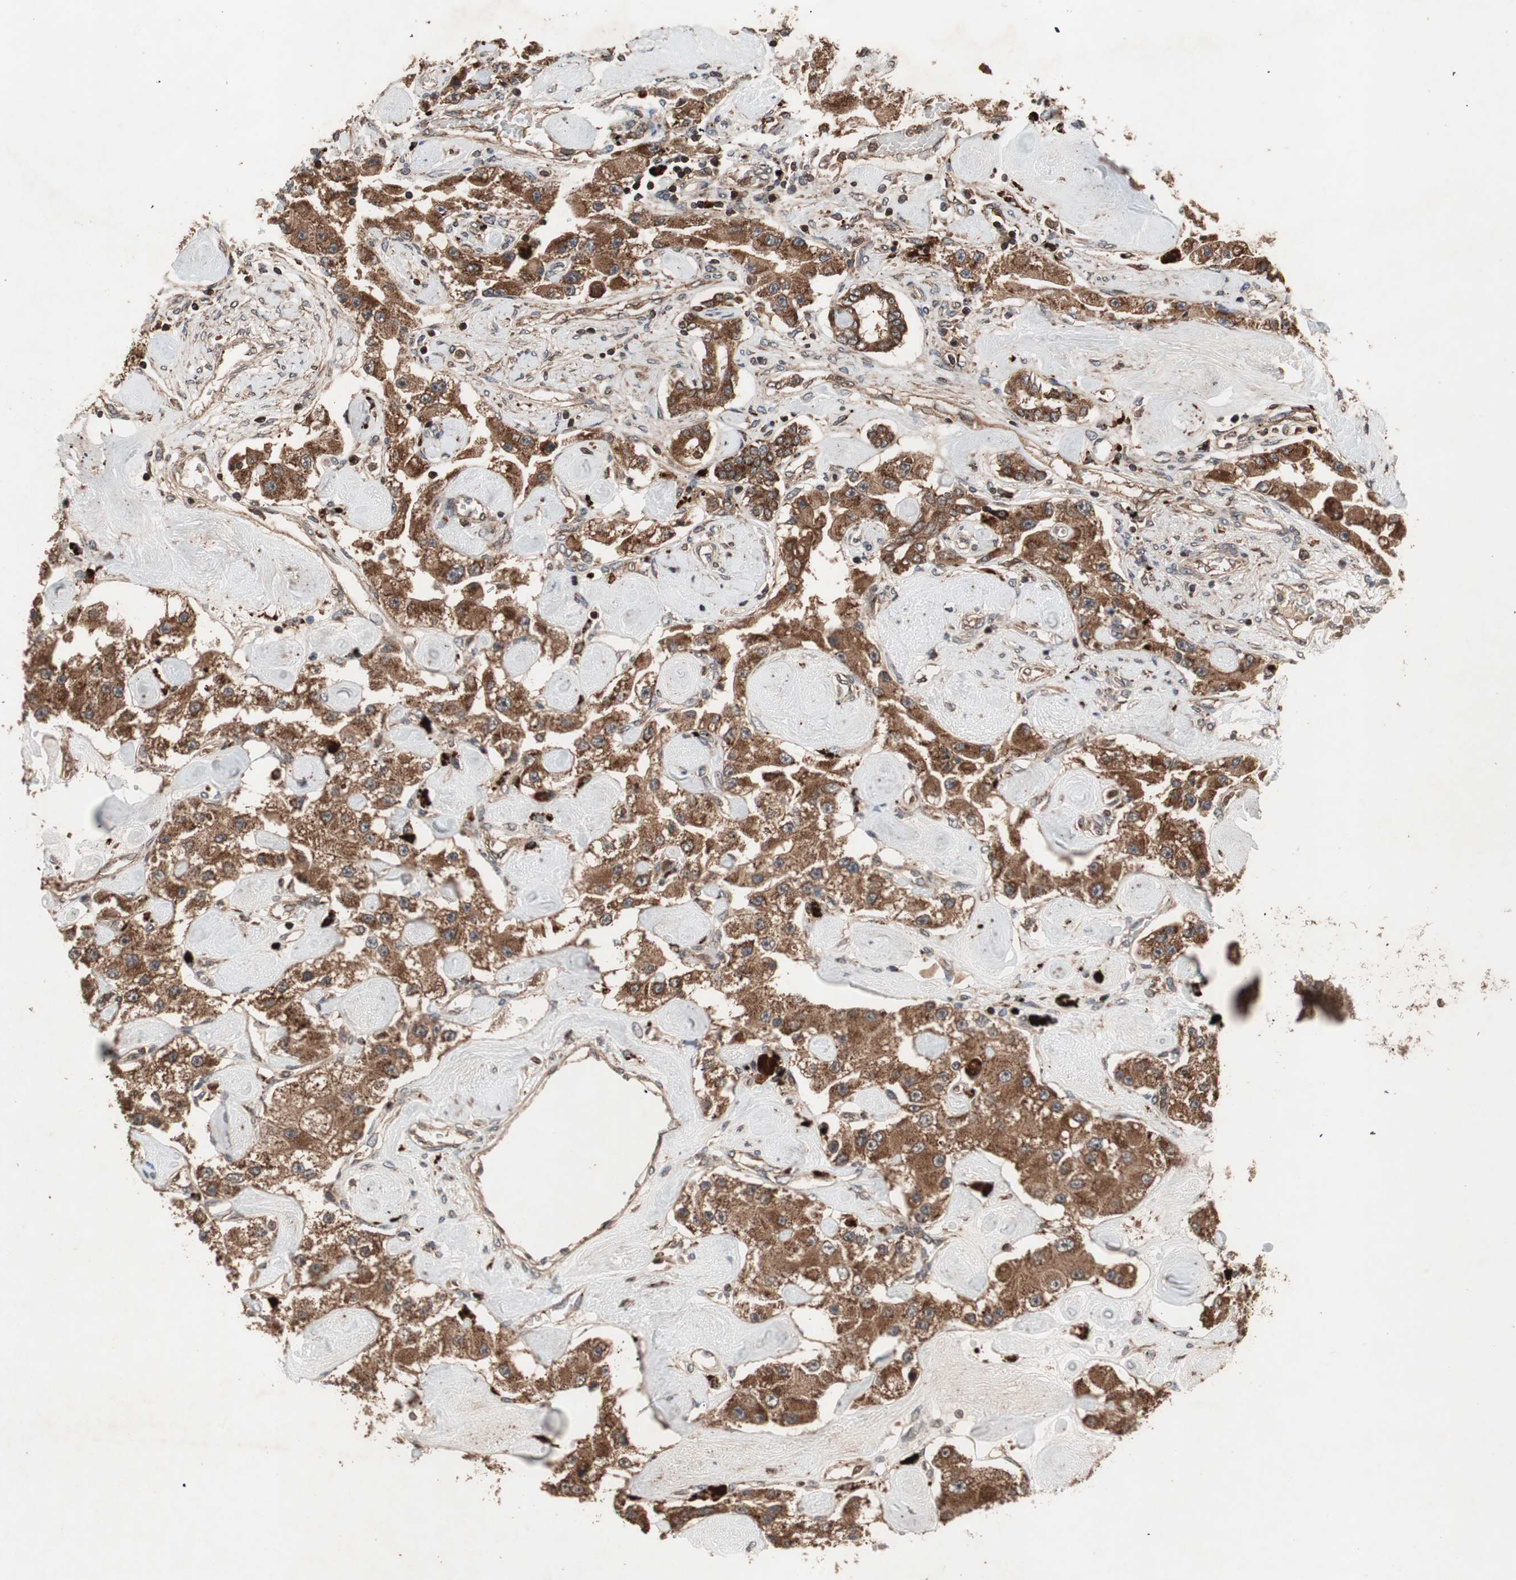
{"staining": {"intensity": "strong", "quantity": ">75%", "location": "cytoplasmic/membranous"}, "tissue": "carcinoid", "cell_type": "Tumor cells", "image_type": "cancer", "snomed": [{"axis": "morphology", "description": "Carcinoid, malignant, NOS"}, {"axis": "topography", "description": "Pancreas"}], "caption": "Immunohistochemistry (IHC) (DAB) staining of malignant carcinoid shows strong cytoplasmic/membranous protein positivity in about >75% of tumor cells.", "gene": "RAB1A", "patient": {"sex": "male", "age": 41}}